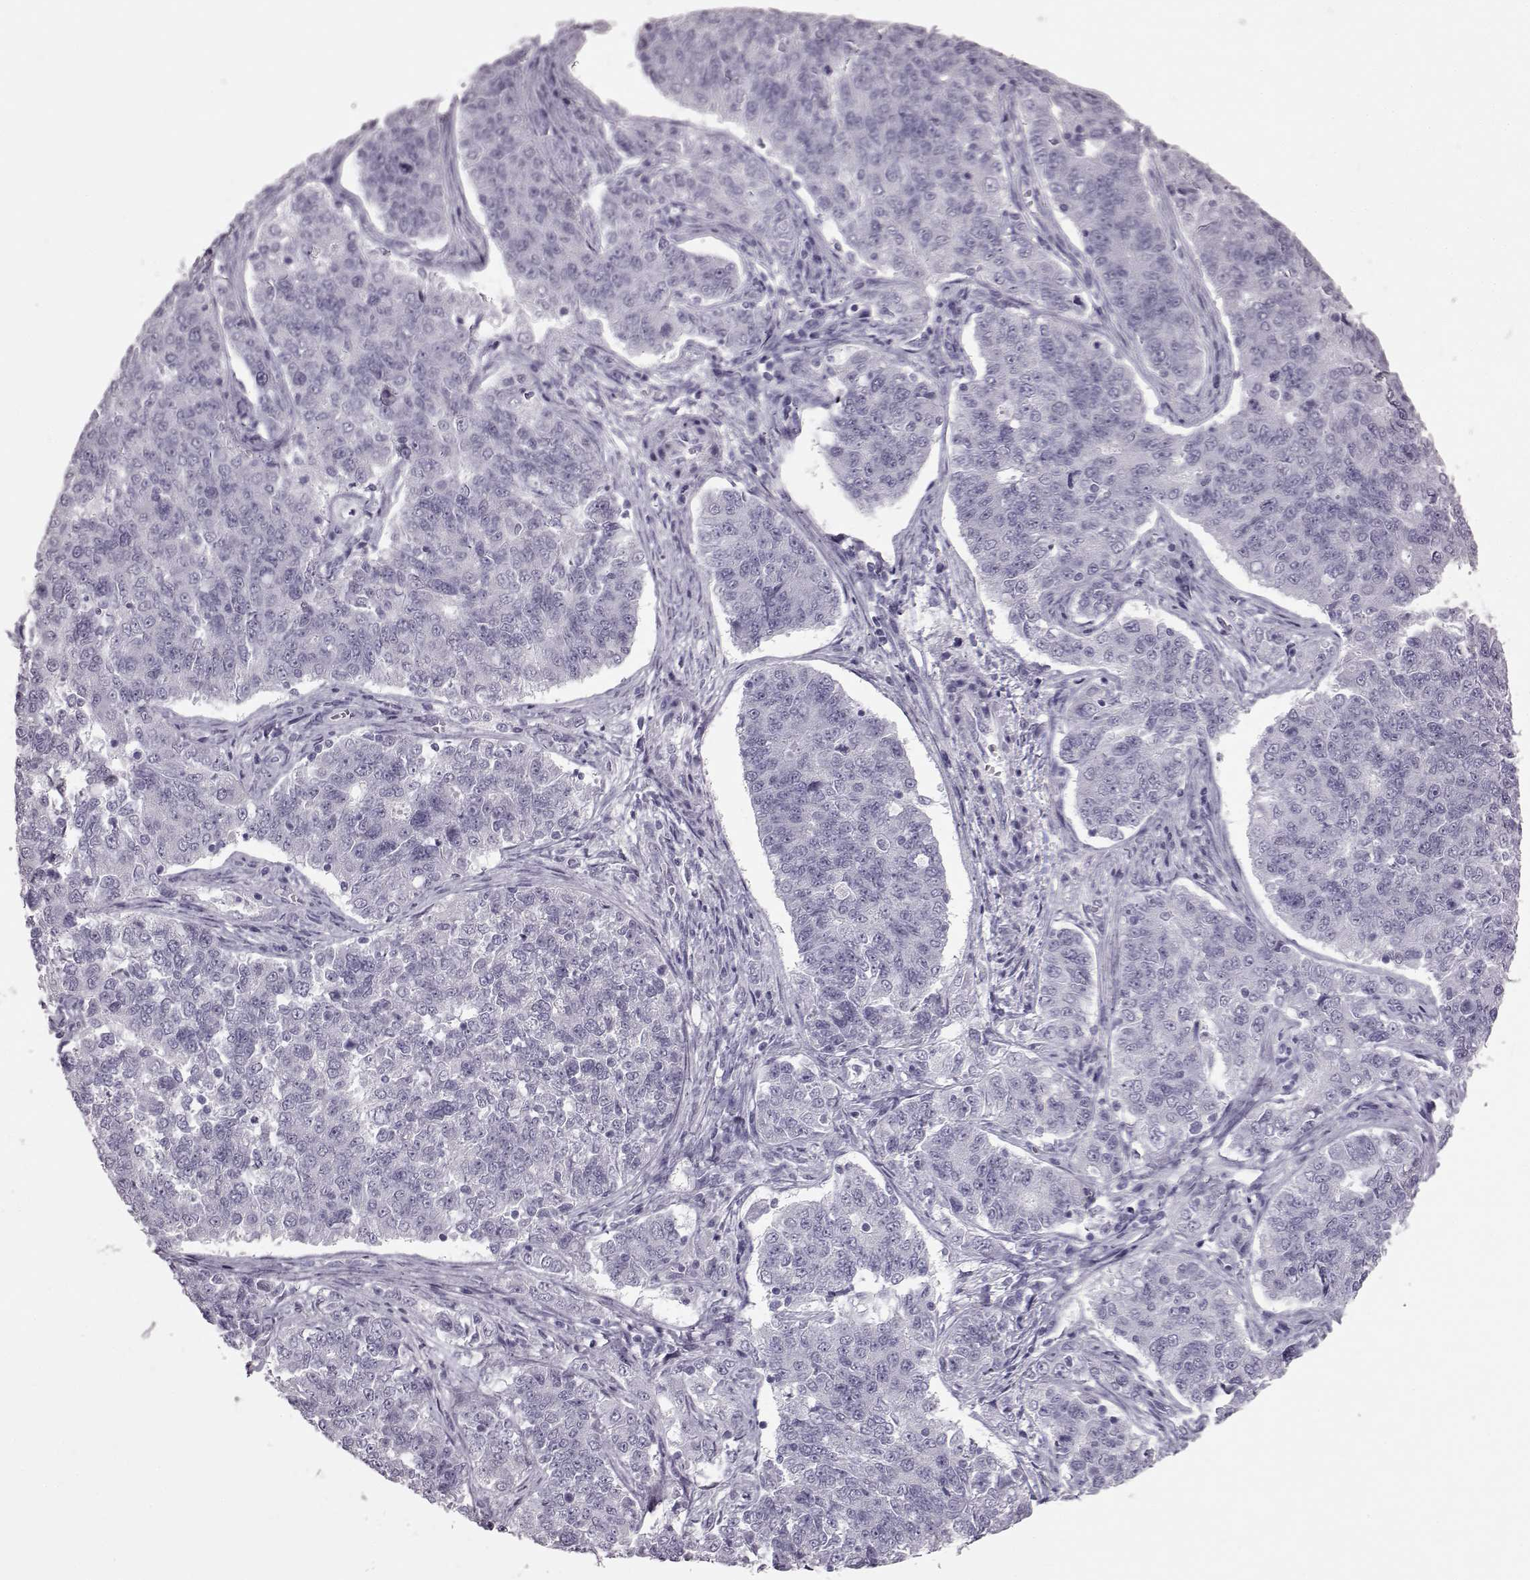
{"staining": {"intensity": "negative", "quantity": "none", "location": "none"}, "tissue": "endometrial cancer", "cell_type": "Tumor cells", "image_type": "cancer", "snomed": [{"axis": "morphology", "description": "Adenocarcinoma, NOS"}, {"axis": "topography", "description": "Endometrium"}], "caption": "Immunohistochemistry (IHC) histopathology image of neoplastic tissue: endometrial cancer (adenocarcinoma) stained with DAB (3,3'-diaminobenzidine) displays no significant protein positivity in tumor cells.", "gene": "FUT4", "patient": {"sex": "female", "age": 43}}